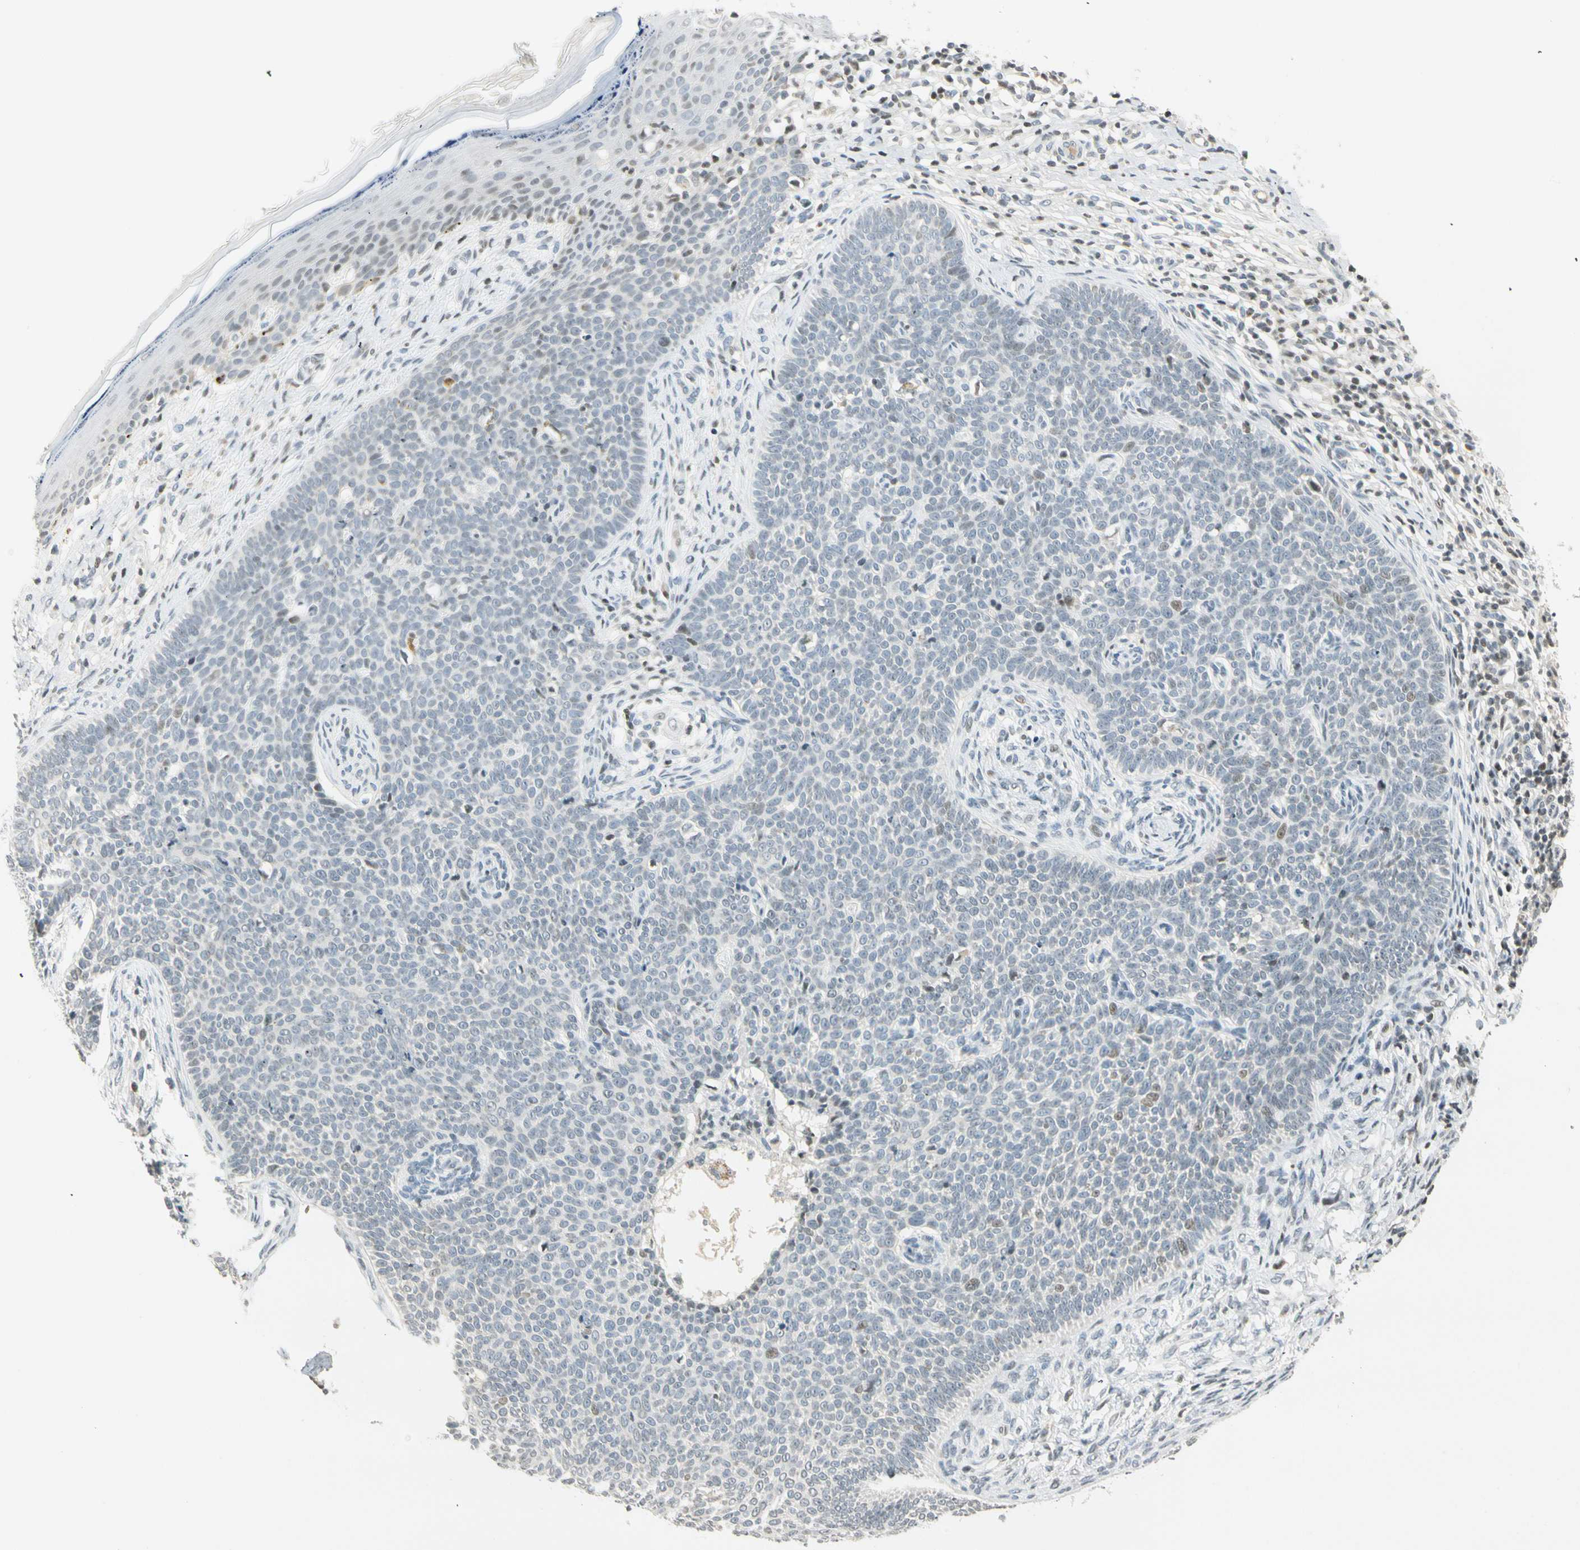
{"staining": {"intensity": "weak", "quantity": "<25%", "location": "nuclear"}, "tissue": "skin cancer", "cell_type": "Tumor cells", "image_type": "cancer", "snomed": [{"axis": "morphology", "description": "Normal tissue, NOS"}, {"axis": "morphology", "description": "Basal cell carcinoma"}, {"axis": "topography", "description": "Skin"}], "caption": "Skin cancer was stained to show a protein in brown. There is no significant expression in tumor cells.", "gene": "SMAD3", "patient": {"sex": "male", "age": 87}}